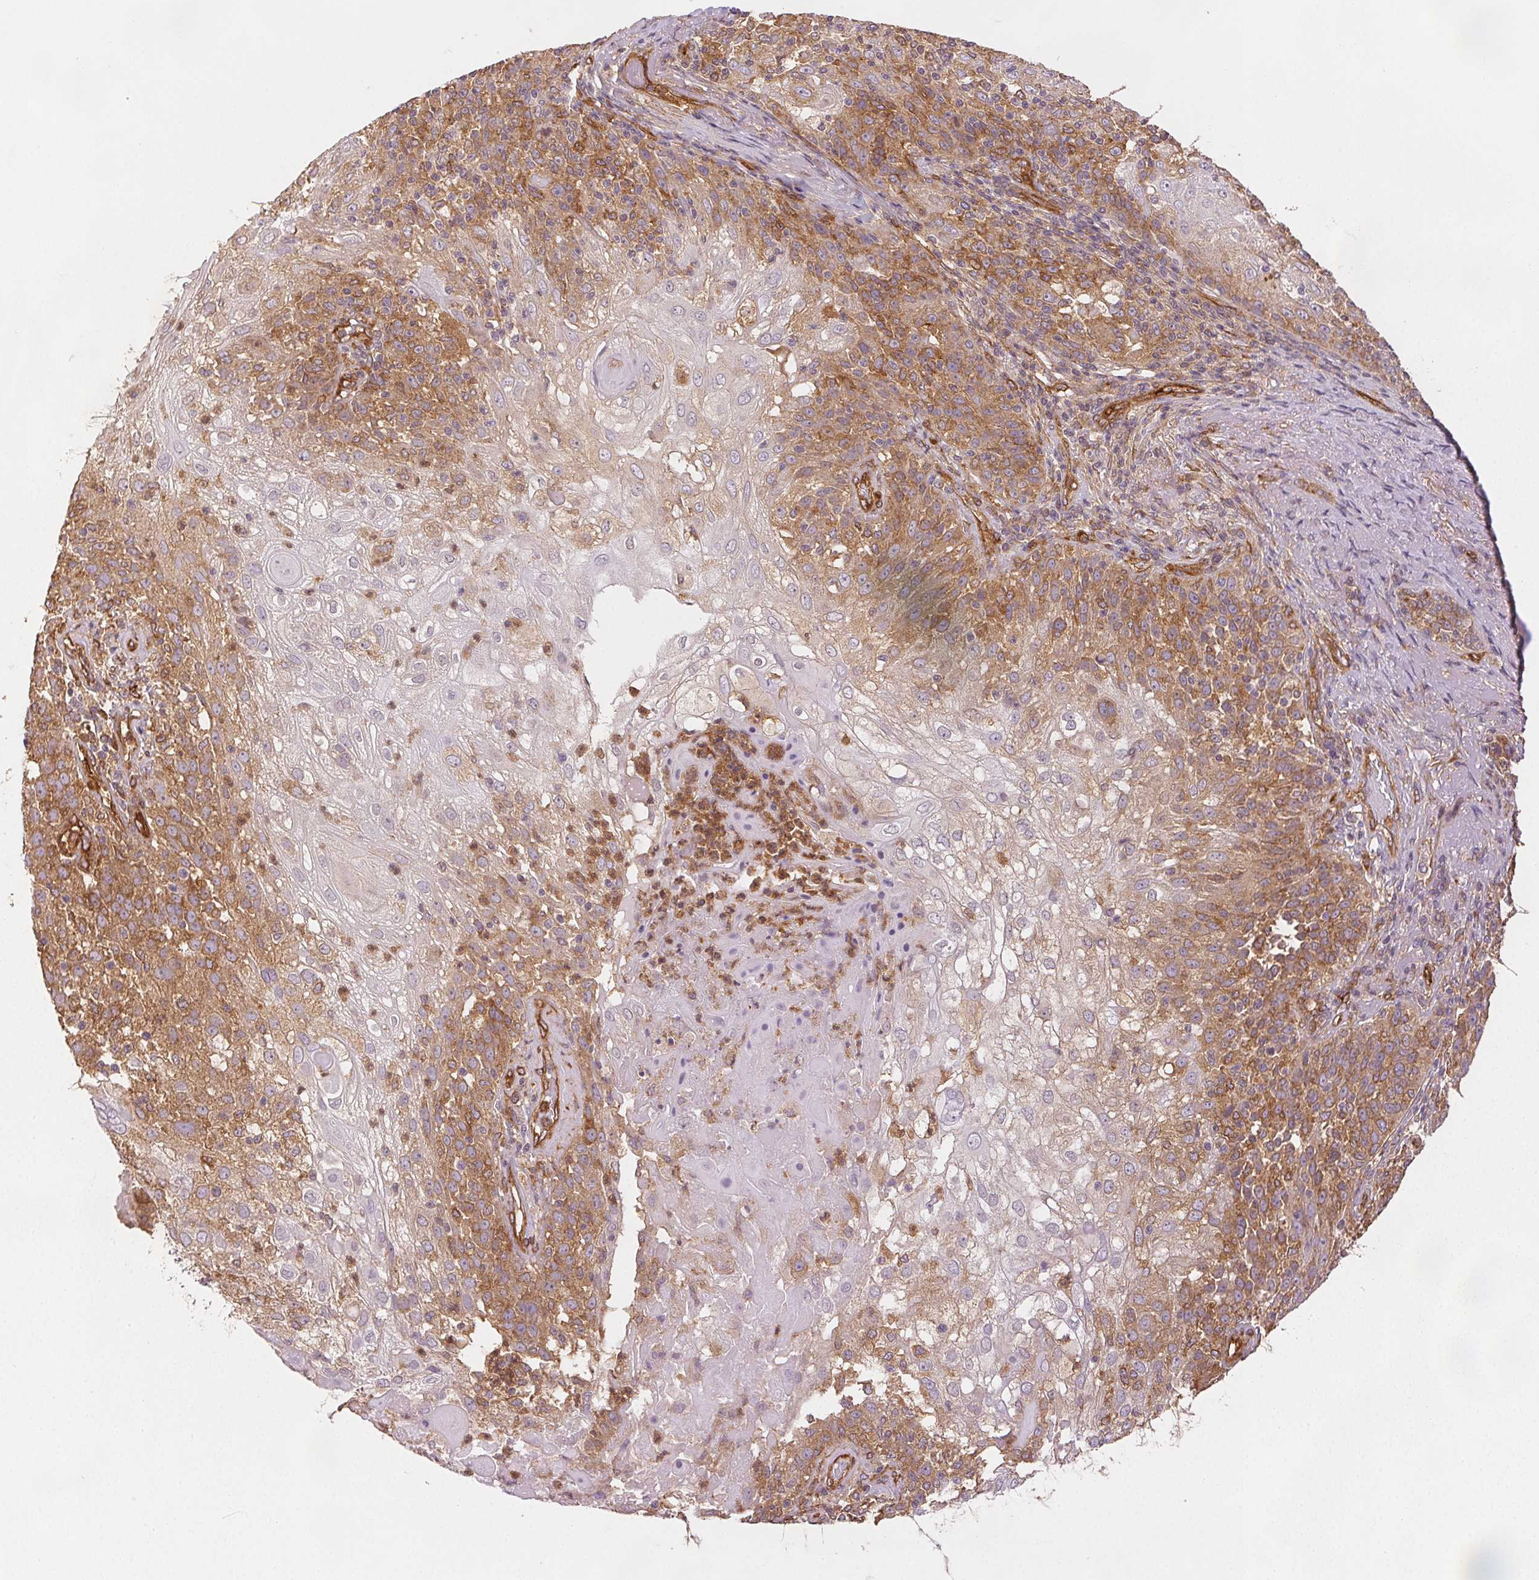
{"staining": {"intensity": "moderate", "quantity": ">75%", "location": "cytoplasmic/membranous"}, "tissue": "skin cancer", "cell_type": "Tumor cells", "image_type": "cancer", "snomed": [{"axis": "morphology", "description": "Normal tissue, NOS"}, {"axis": "morphology", "description": "Squamous cell carcinoma, NOS"}, {"axis": "topography", "description": "Skin"}], "caption": "Protein expression by immunohistochemistry (IHC) displays moderate cytoplasmic/membranous expression in approximately >75% of tumor cells in skin cancer (squamous cell carcinoma).", "gene": "DIAPH2", "patient": {"sex": "female", "age": 83}}